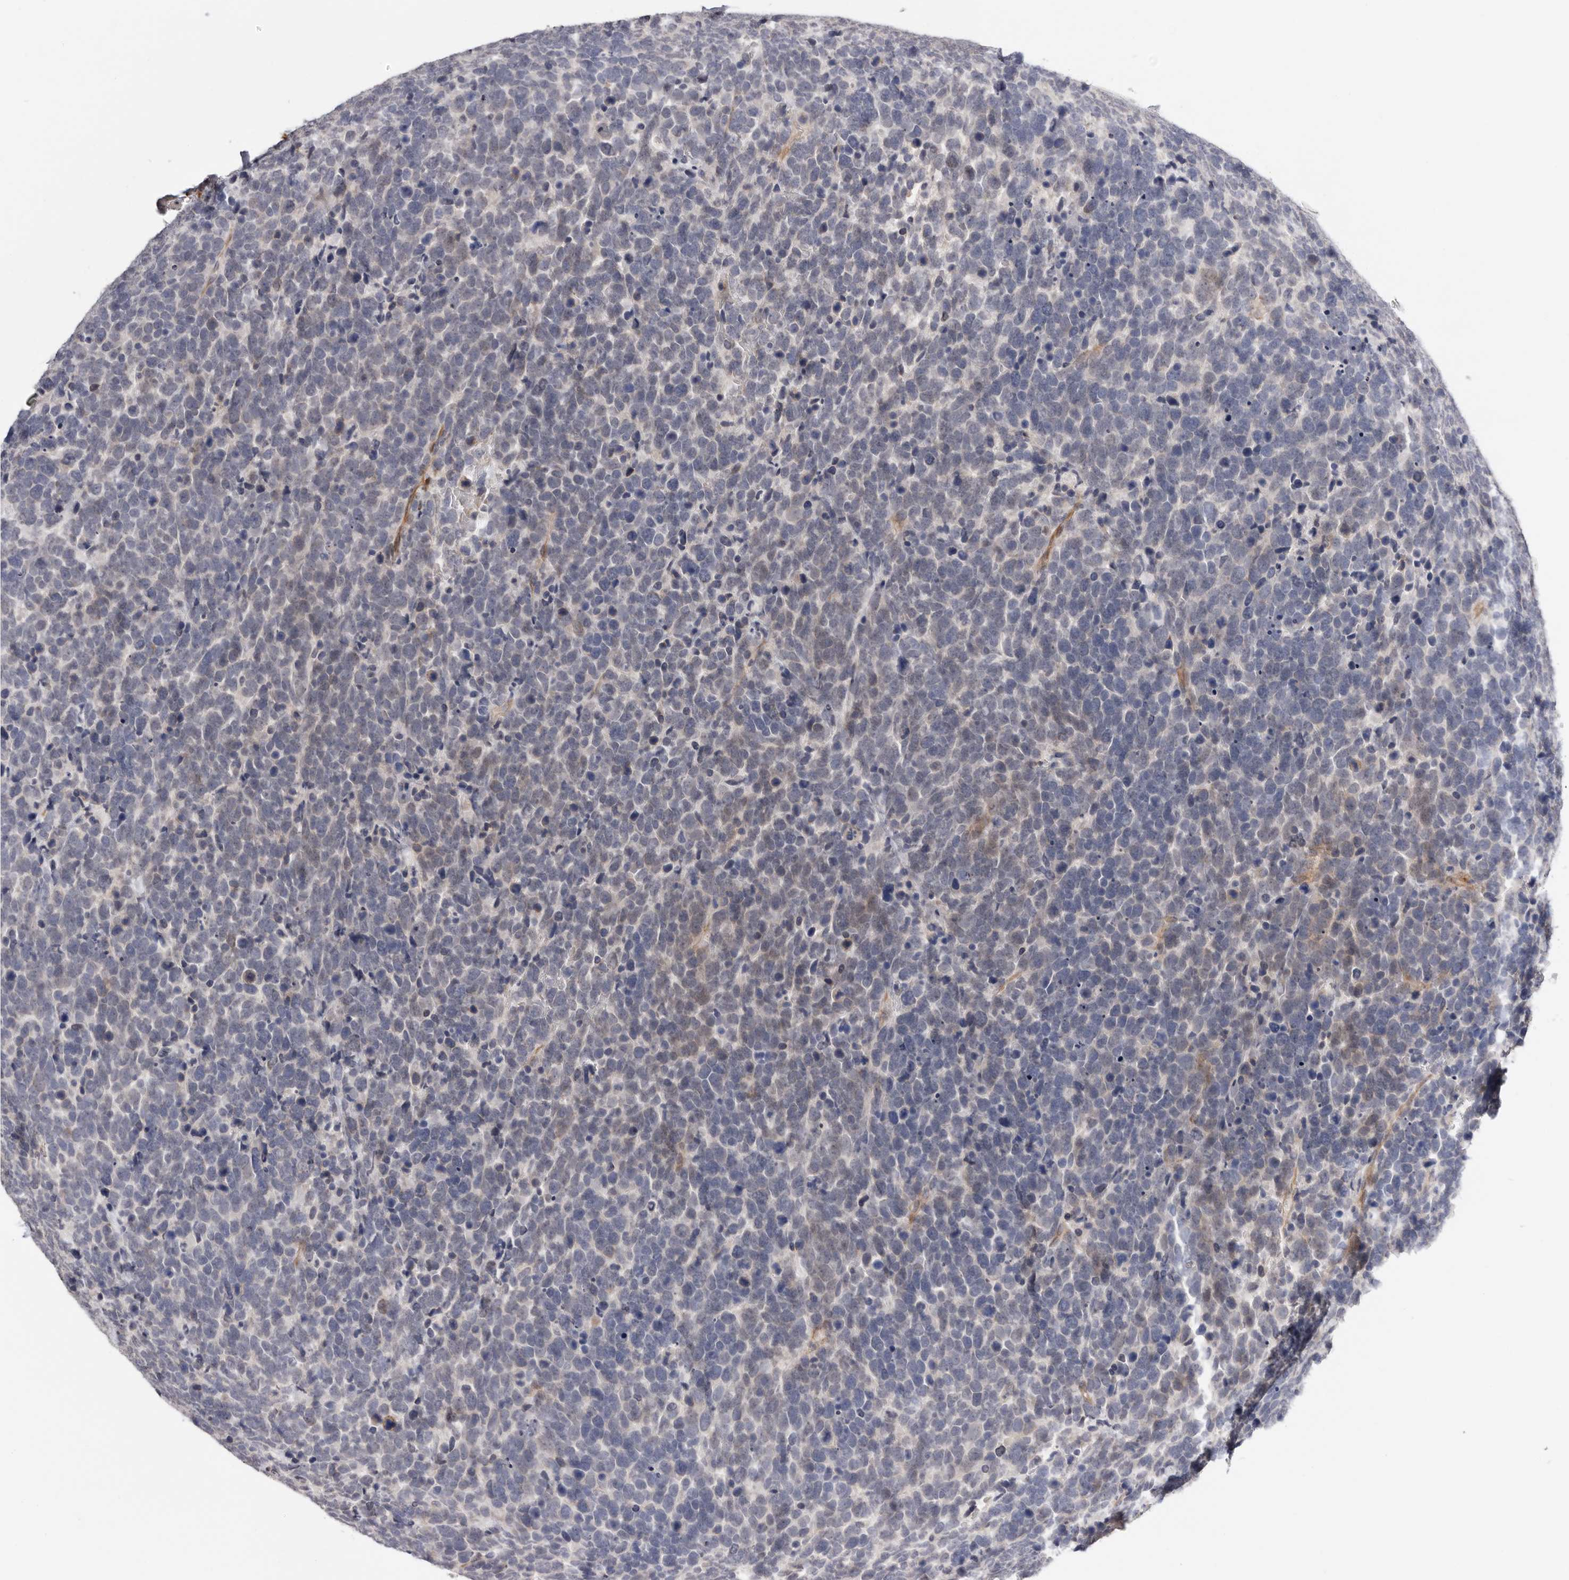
{"staining": {"intensity": "negative", "quantity": "none", "location": "none"}, "tissue": "urothelial cancer", "cell_type": "Tumor cells", "image_type": "cancer", "snomed": [{"axis": "morphology", "description": "Urothelial carcinoma, High grade"}, {"axis": "topography", "description": "Urinary bladder"}], "caption": "Image shows no significant protein positivity in tumor cells of urothelial carcinoma (high-grade). The staining was performed using DAB to visualize the protein expression in brown, while the nuclei were stained in blue with hematoxylin (Magnification: 20x).", "gene": "USH1C", "patient": {"sex": "female", "age": 82}}